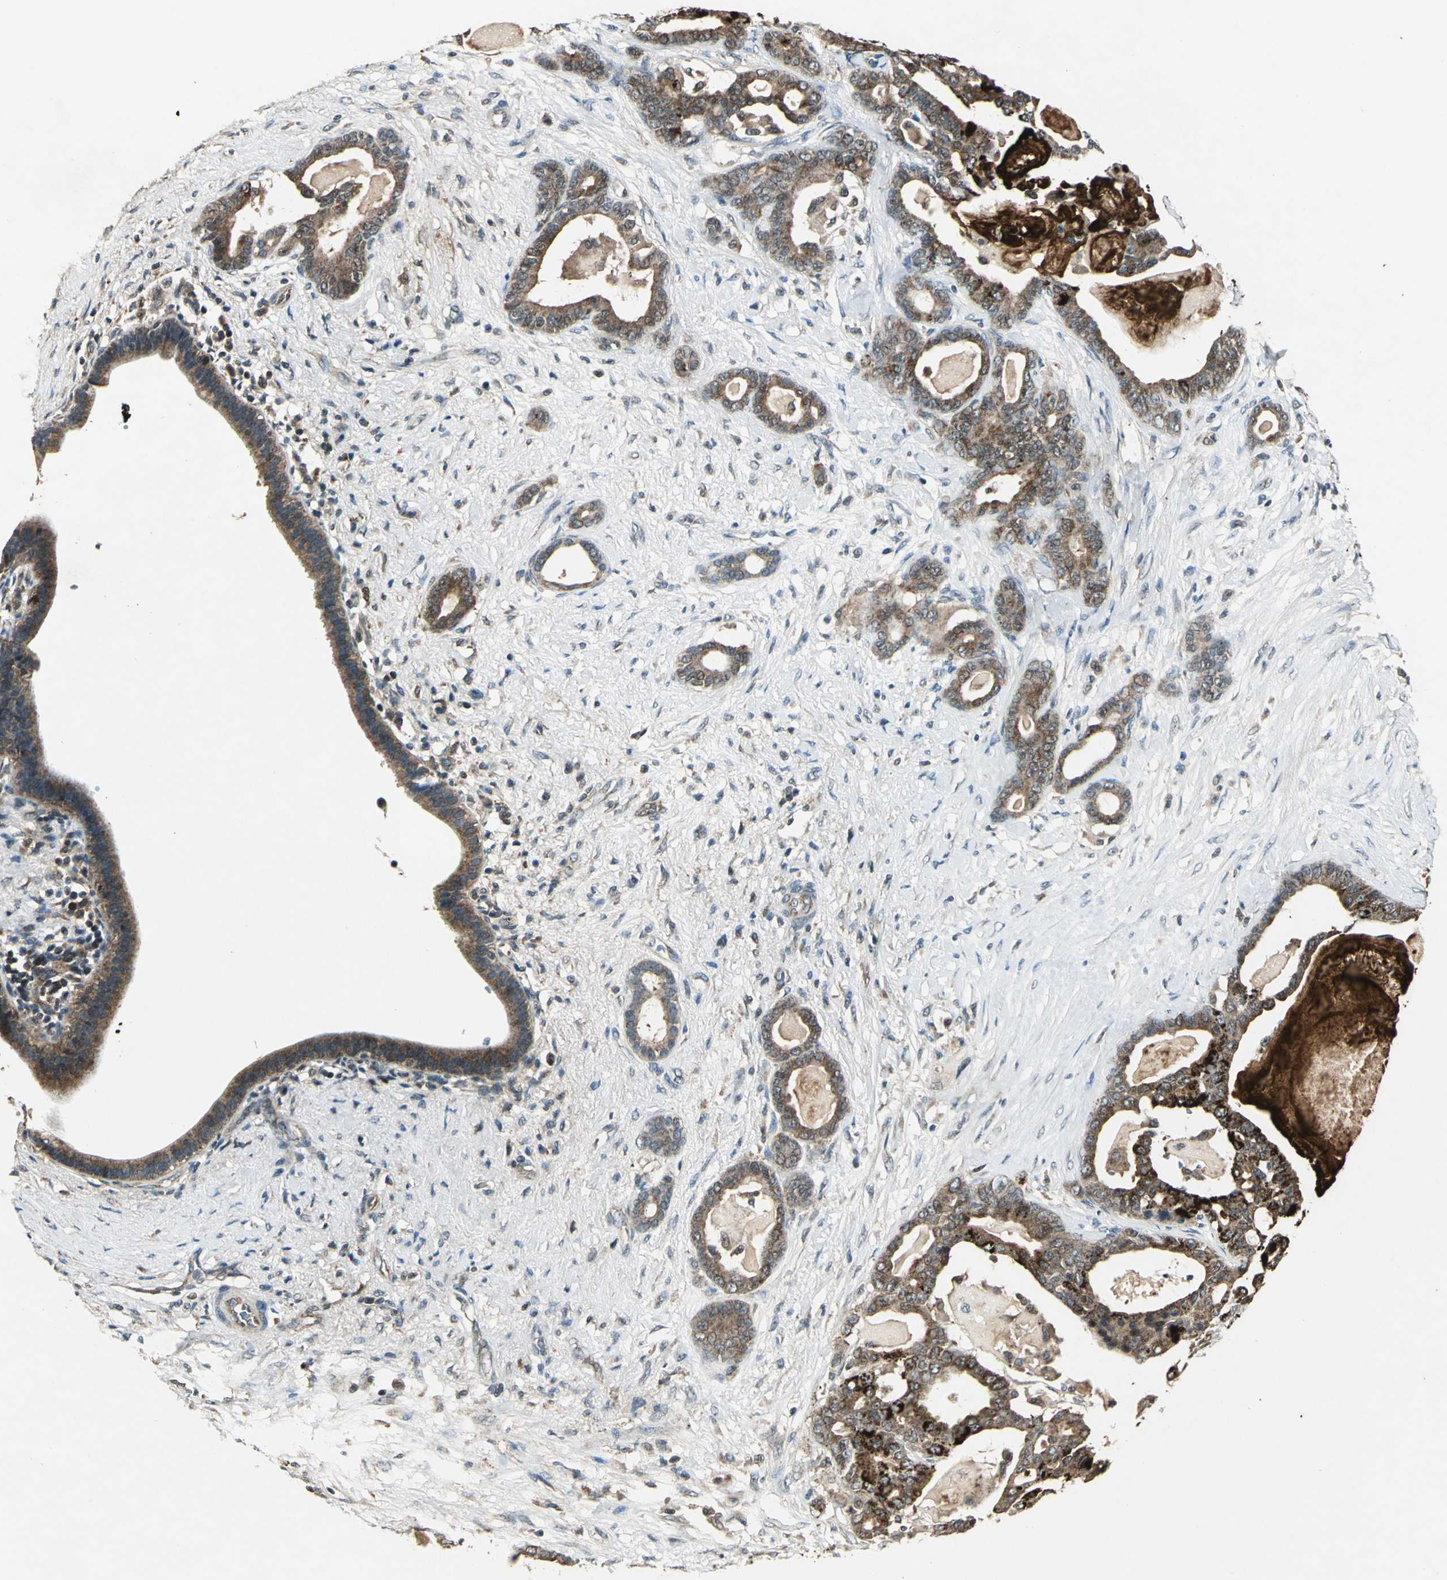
{"staining": {"intensity": "strong", "quantity": ">75%", "location": "cytoplasmic/membranous"}, "tissue": "pancreatic cancer", "cell_type": "Tumor cells", "image_type": "cancer", "snomed": [{"axis": "morphology", "description": "Adenocarcinoma, NOS"}, {"axis": "topography", "description": "Pancreas"}], "caption": "Strong cytoplasmic/membranous positivity for a protein is appreciated in approximately >75% of tumor cells of pancreatic adenocarcinoma using IHC.", "gene": "AHSA1", "patient": {"sex": "male", "age": 63}}